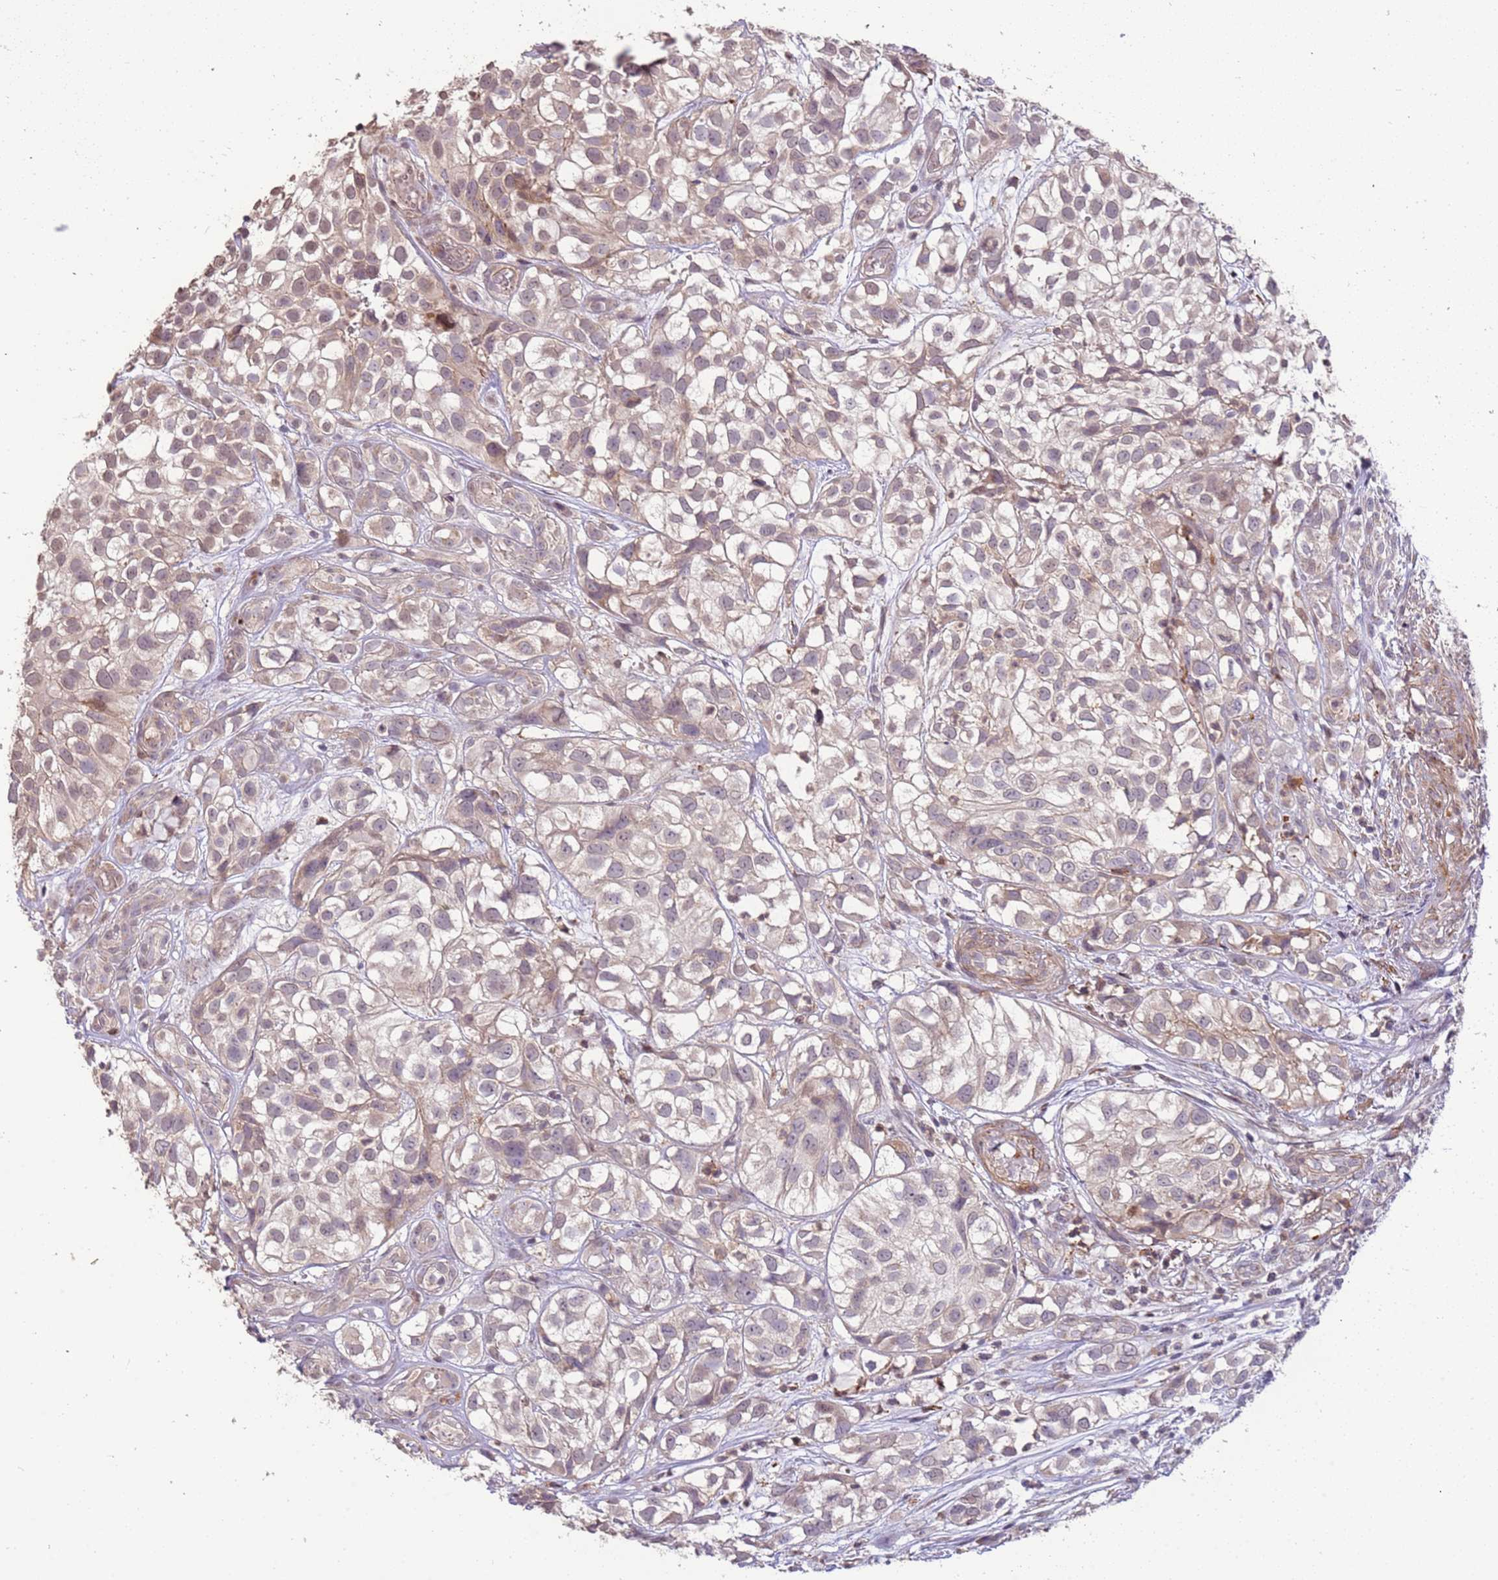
{"staining": {"intensity": "weak", "quantity": "<25%", "location": "cytoplasmic/membranous"}, "tissue": "urothelial cancer", "cell_type": "Tumor cells", "image_type": "cancer", "snomed": [{"axis": "morphology", "description": "Urothelial carcinoma, High grade"}, {"axis": "topography", "description": "Urinary bladder"}], "caption": "This image is of urothelial cancer stained with IHC to label a protein in brown with the nuclei are counter-stained blue. There is no staining in tumor cells.", "gene": "SLC16A4", "patient": {"sex": "male", "age": 56}}